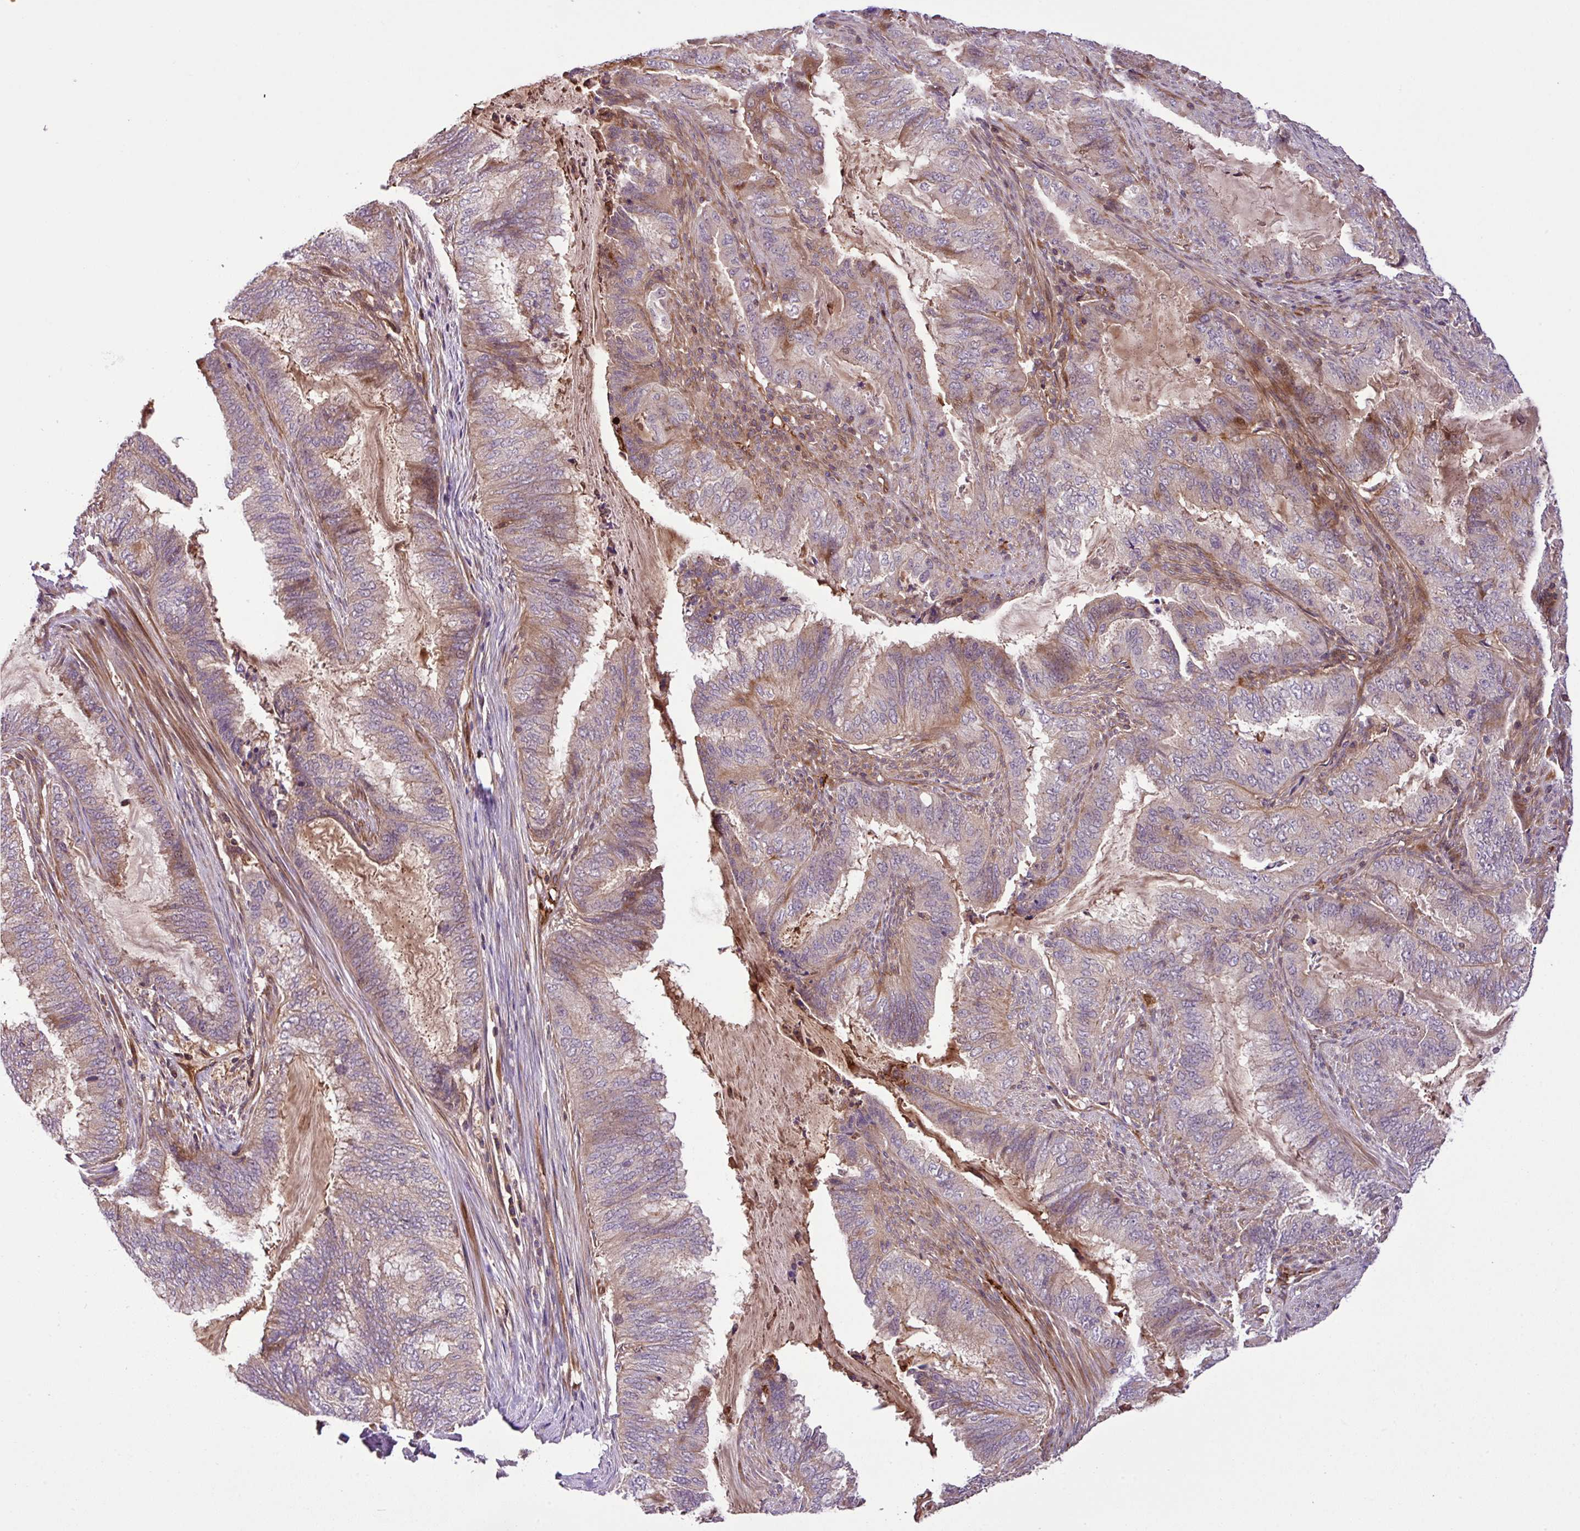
{"staining": {"intensity": "weak", "quantity": "25%-75%", "location": "cytoplasmic/membranous"}, "tissue": "endometrial cancer", "cell_type": "Tumor cells", "image_type": "cancer", "snomed": [{"axis": "morphology", "description": "Adenocarcinoma, NOS"}, {"axis": "topography", "description": "Endometrium"}], "caption": "Brown immunohistochemical staining in endometrial adenocarcinoma exhibits weak cytoplasmic/membranous staining in approximately 25%-75% of tumor cells. (brown staining indicates protein expression, while blue staining denotes nuclei).", "gene": "ZNF266", "patient": {"sex": "female", "age": 51}}